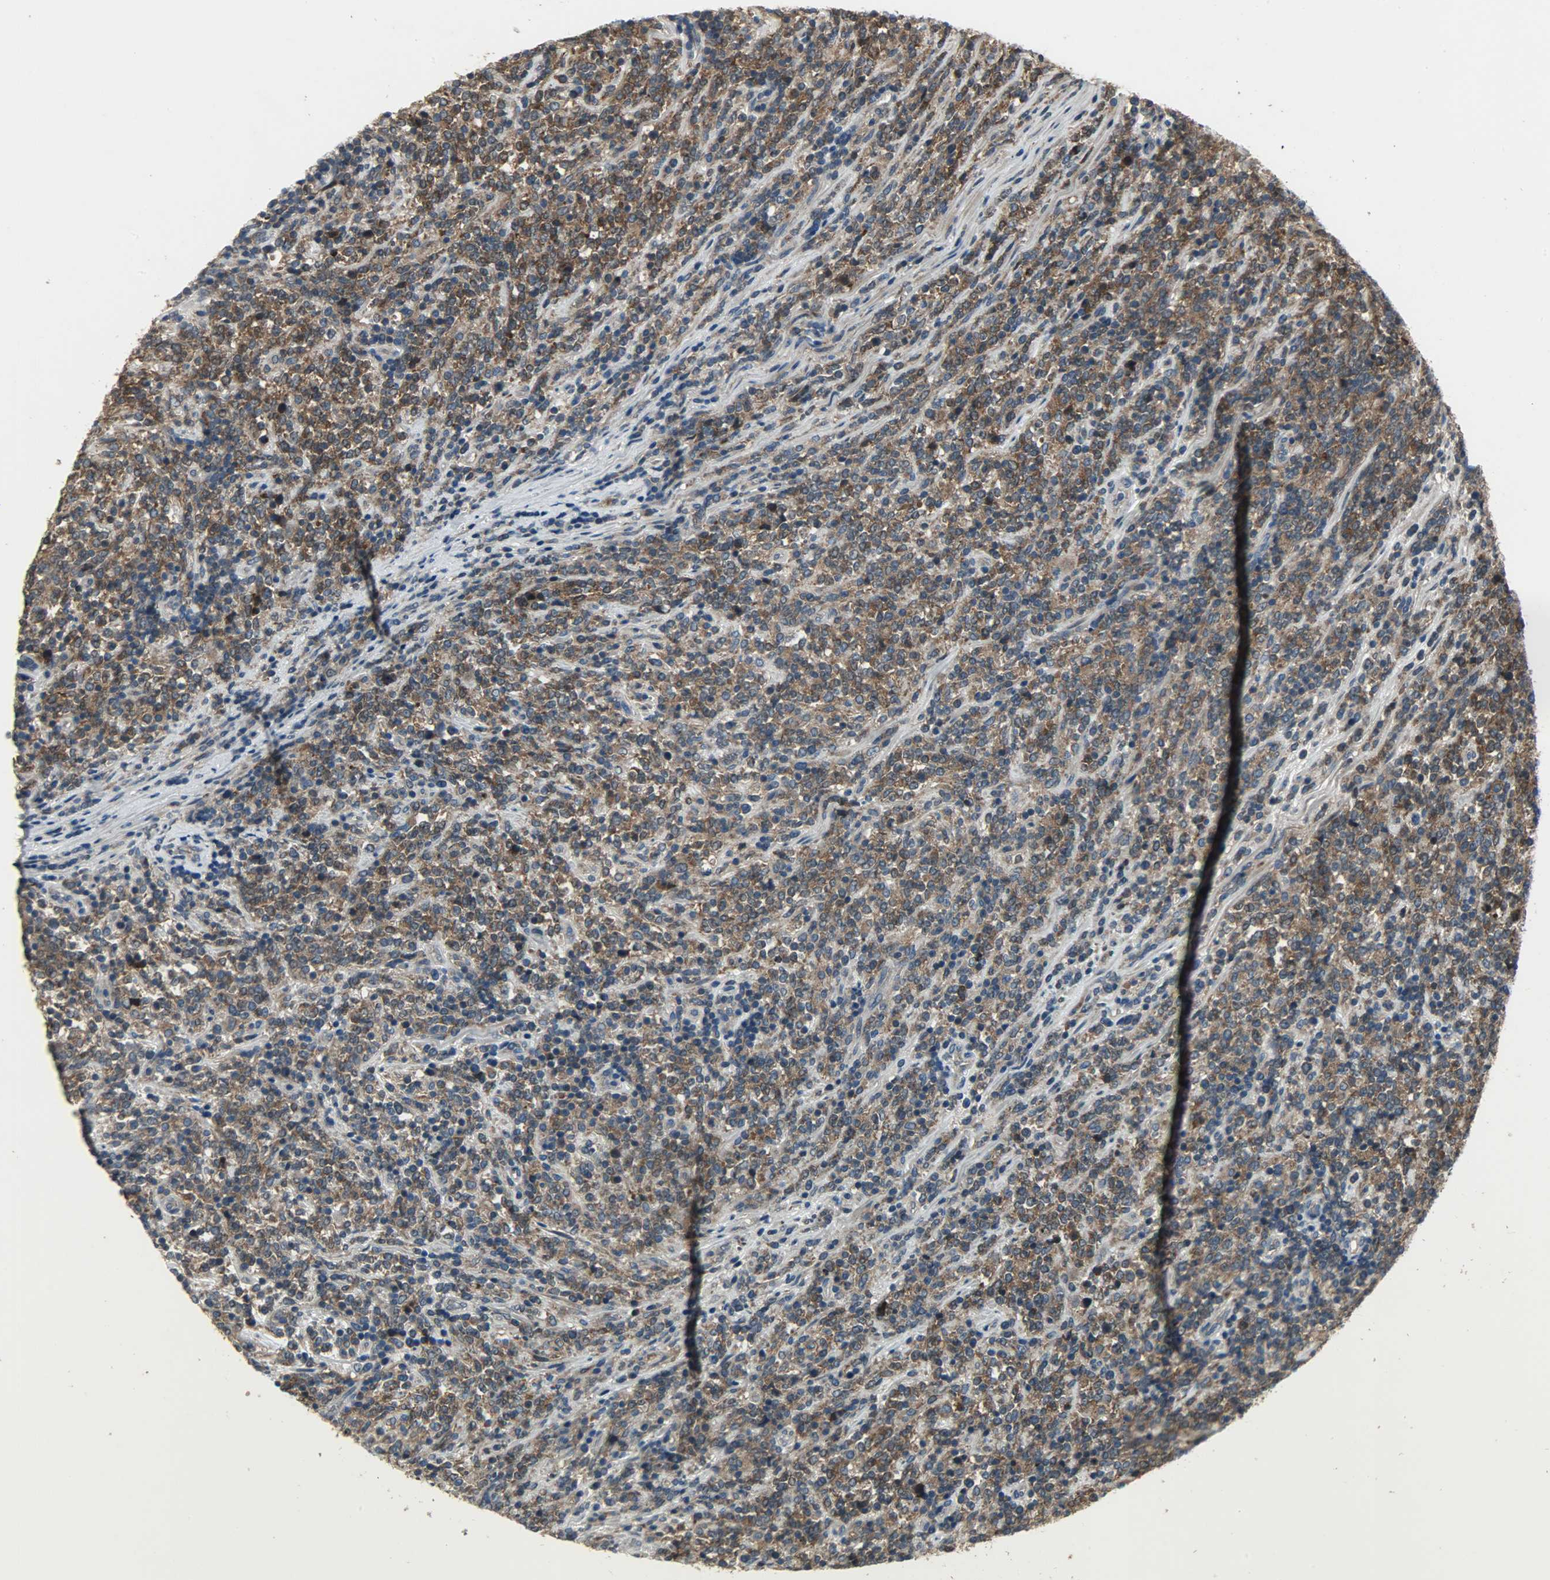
{"staining": {"intensity": "strong", "quantity": ">75%", "location": "cytoplasmic/membranous"}, "tissue": "lymphoma", "cell_type": "Tumor cells", "image_type": "cancer", "snomed": [{"axis": "morphology", "description": "Malignant lymphoma, non-Hodgkin's type, High grade"}, {"axis": "topography", "description": "Soft tissue"}], "caption": "Approximately >75% of tumor cells in high-grade malignant lymphoma, non-Hodgkin's type show strong cytoplasmic/membranous protein positivity as visualized by brown immunohistochemical staining.", "gene": "AMT", "patient": {"sex": "male", "age": 18}}